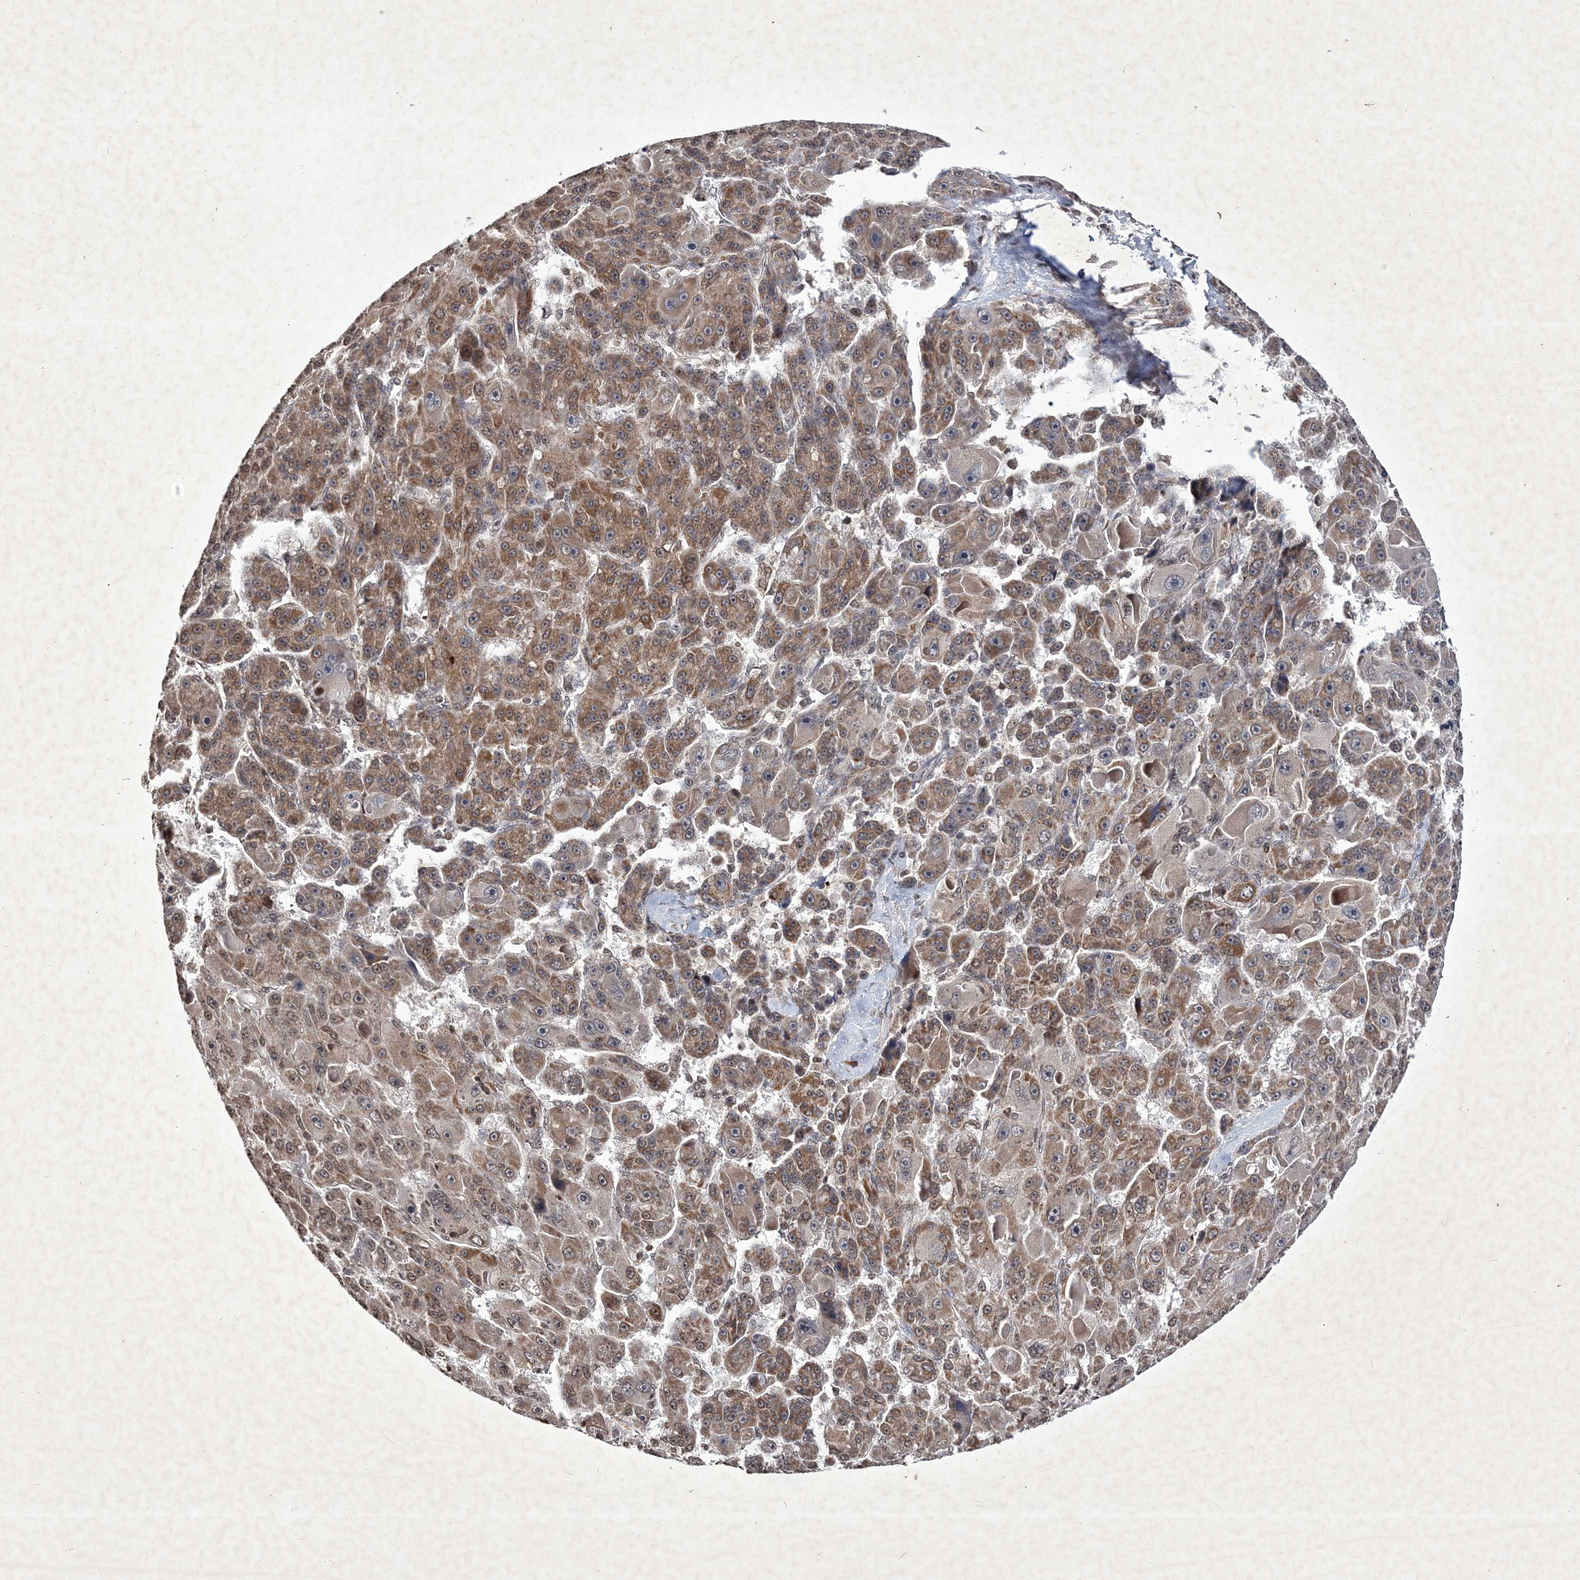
{"staining": {"intensity": "moderate", "quantity": ">75%", "location": "cytoplasmic/membranous,nuclear"}, "tissue": "liver cancer", "cell_type": "Tumor cells", "image_type": "cancer", "snomed": [{"axis": "morphology", "description": "Carcinoma, Hepatocellular, NOS"}, {"axis": "topography", "description": "Liver"}], "caption": "Immunohistochemistry (IHC) staining of hepatocellular carcinoma (liver), which exhibits medium levels of moderate cytoplasmic/membranous and nuclear positivity in about >75% of tumor cells indicating moderate cytoplasmic/membranous and nuclear protein expression. The staining was performed using DAB (brown) for protein detection and nuclei were counterstained in hematoxylin (blue).", "gene": "SOWAHB", "patient": {"sex": "male", "age": 76}}